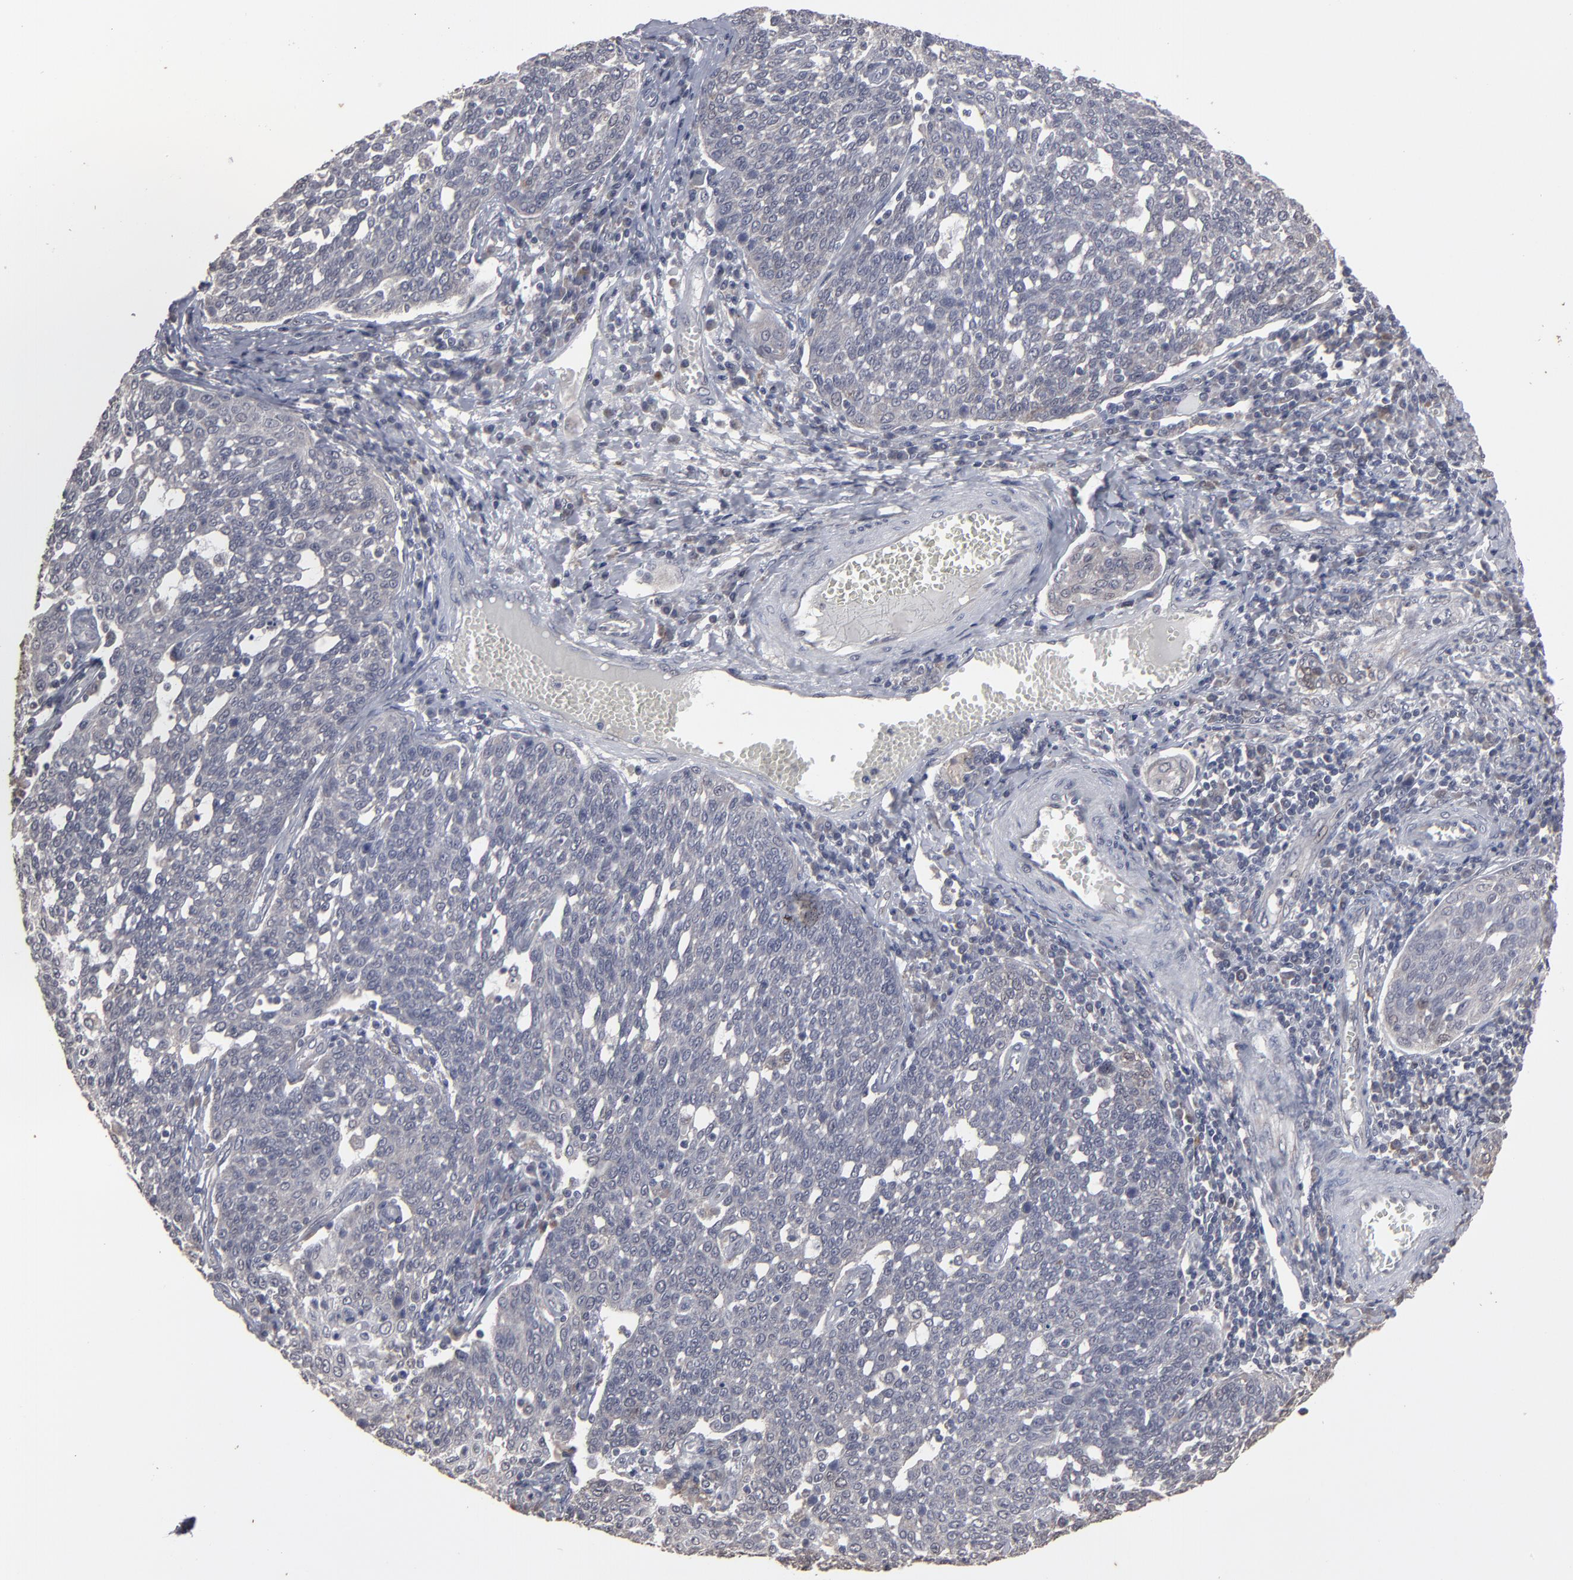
{"staining": {"intensity": "weak", "quantity": "25%-75%", "location": "cytoplasmic/membranous"}, "tissue": "cervical cancer", "cell_type": "Tumor cells", "image_type": "cancer", "snomed": [{"axis": "morphology", "description": "Squamous cell carcinoma, NOS"}, {"axis": "topography", "description": "Cervix"}], "caption": "A histopathology image of human cervical cancer (squamous cell carcinoma) stained for a protein demonstrates weak cytoplasmic/membranous brown staining in tumor cells.", "gene": "SLC22A17", "patient": {"sex": "female", "age": 34}}